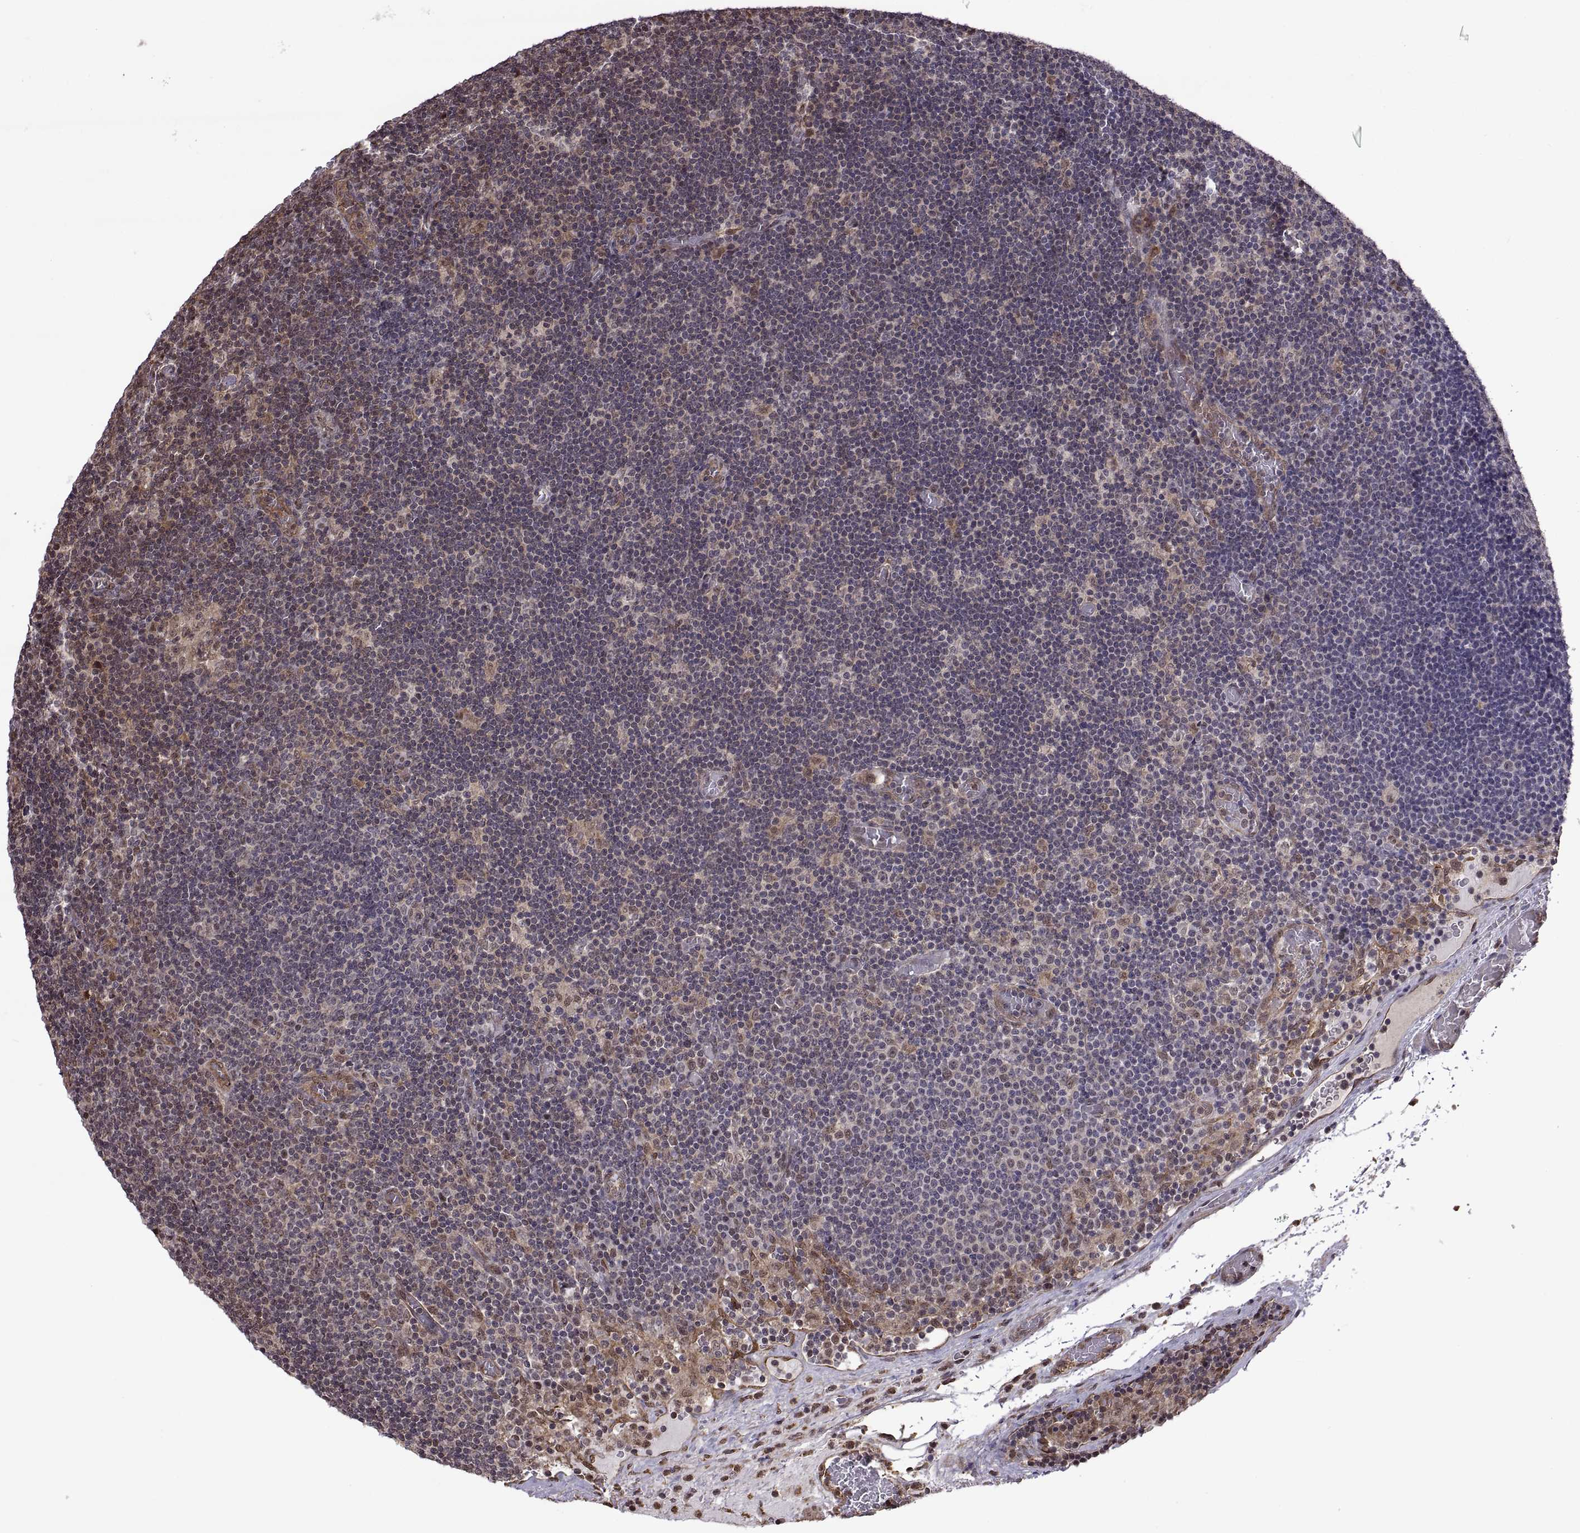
{"staining": {"intensity": "negative", "quantity": "none", "location": "none"}, "tissue": "lymph node", "cell_type": "Non-germinal center cells", "image_type": "normal", "snomed": [{"axis": "morphology", "description": "Normal tissue, NOS"}, {"axis": "topography", "description": "Lymph node"}], "caption": "An IHC histopathology image of benign lymph node is shown. There is no staining in non-germinal center cells of lymph node. (Stains: DAB immunohistochemistry with hematoxylin counter stain, Microscopy: brightfield microscopy at high magnification).", "gene": "ARRB1", "patient": {"sex": "male", "age": 63}}